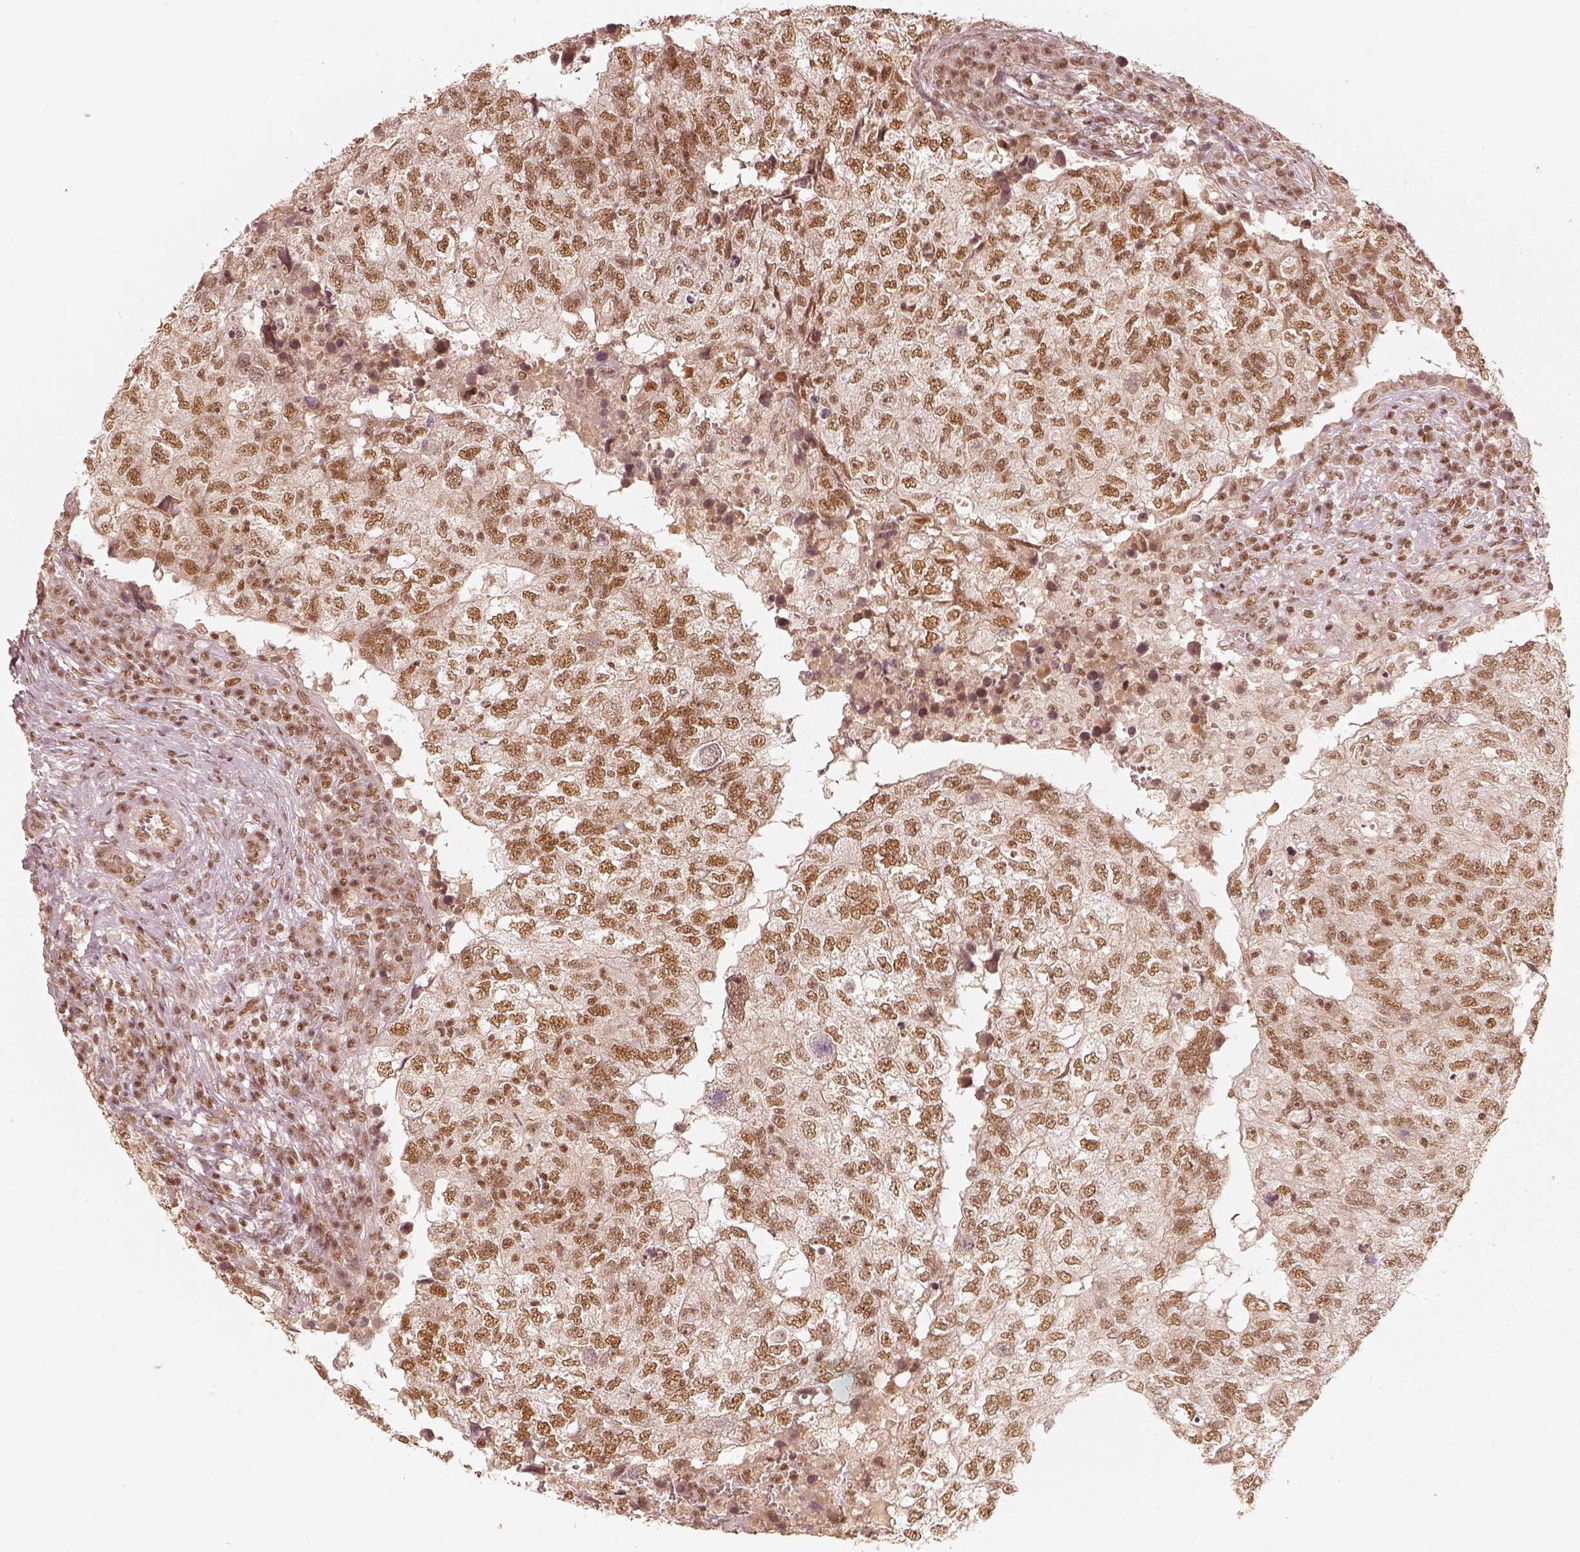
{"staining": {"intensity": "moderate", "quantity": ">75%", "location": "nuclear"}, "tissue": "breast cancer", "cell_type": "Tumor cells", "image_type": "cancer", "snomed": [{"axis": "morphology", "description": "Duct carcinoma"}, {"axis": "topography", "description": "Breast"}], "caption": "IHC histopathology image of neoplastic tissue: intraductal carcinoma (breast) stained using IHC exhibits medium levels of moderate protein expression localized specifically in the nuclear of tumor cells, appearing as a nuclear brown color.", "gene": "GMEB2", "patient": {"sex": "female", "age": 30}}